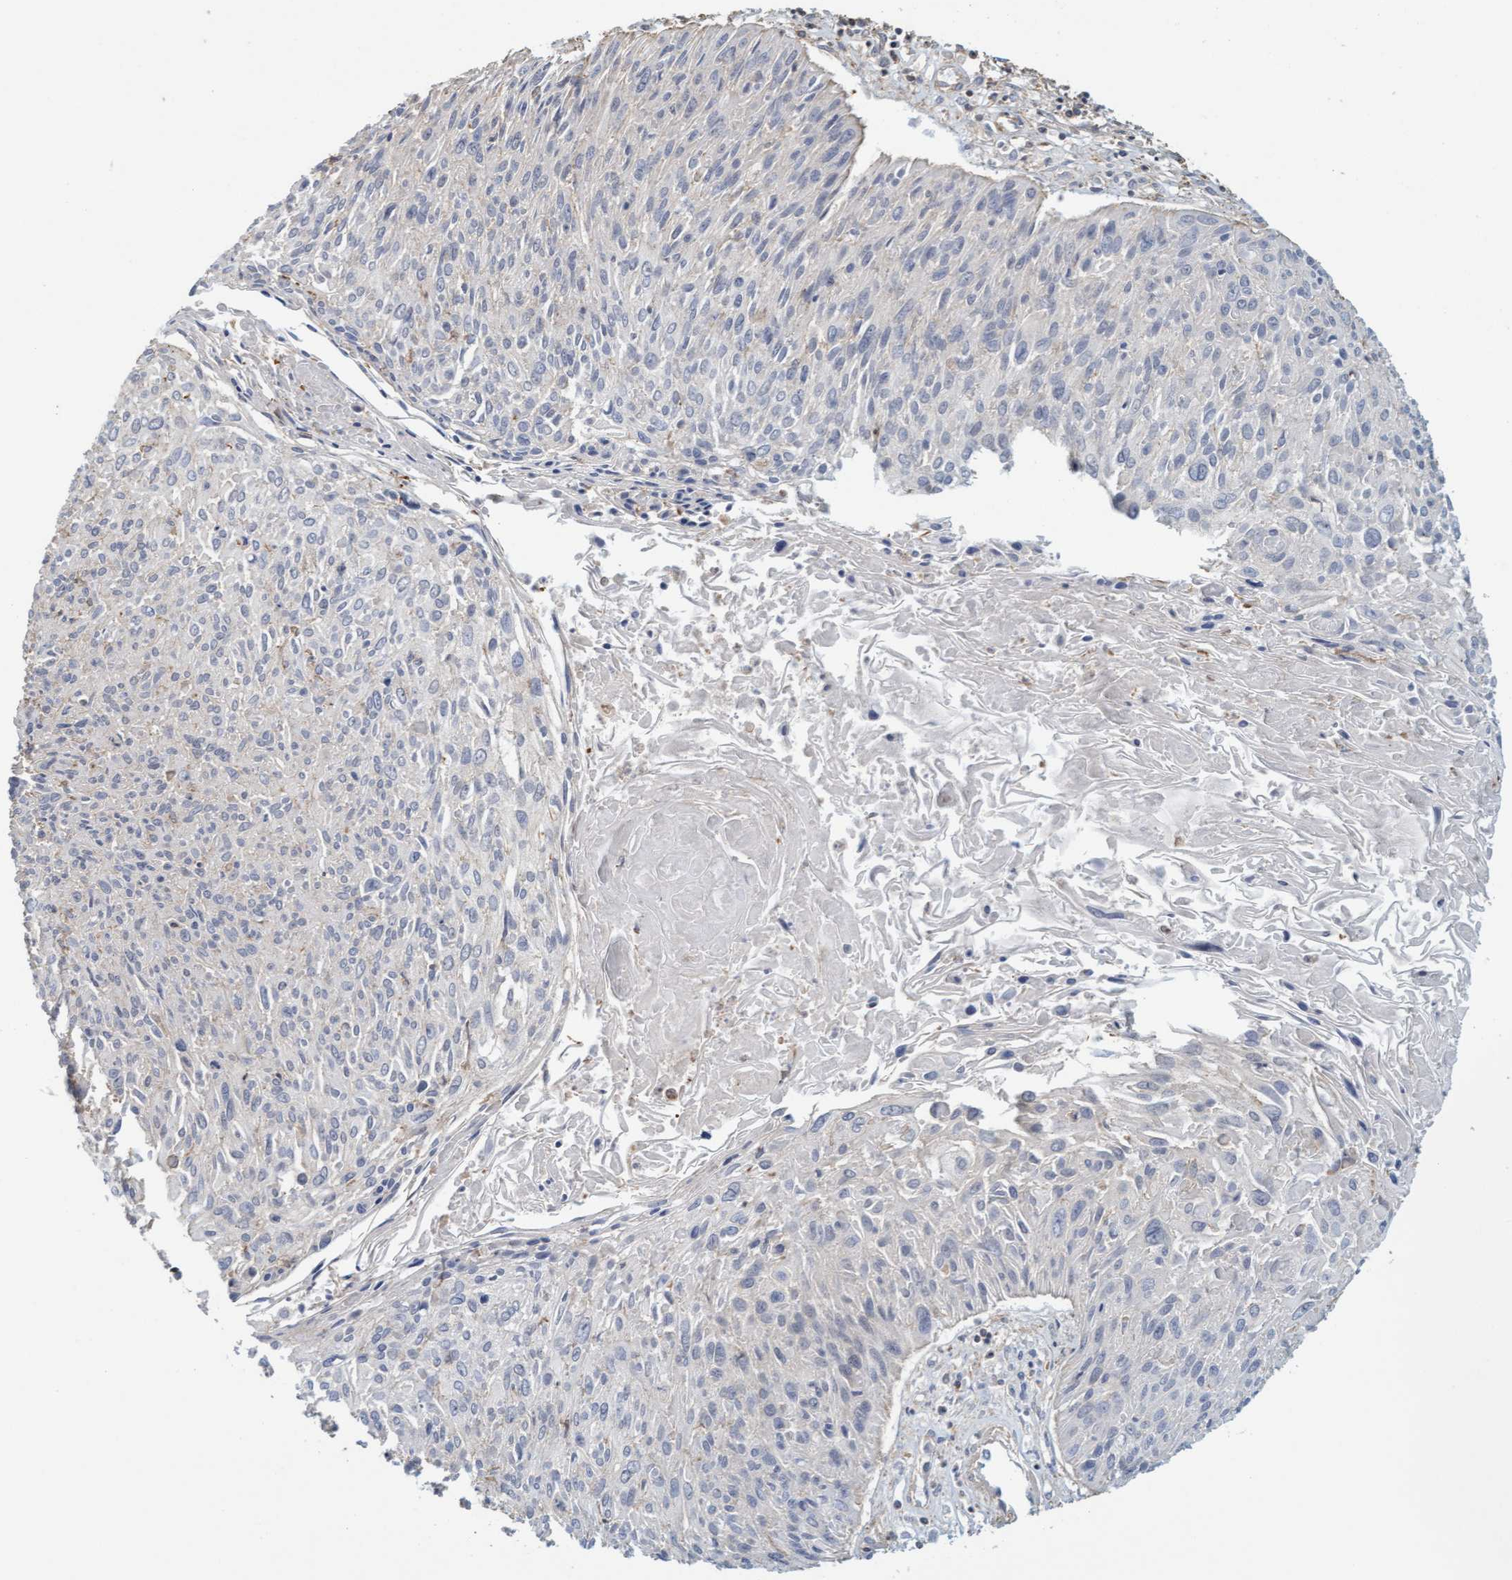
{"staining": {"intensity": "weak", "quantity": "<25%", "location": "cytoplasmic/membranous"}, "tissue": "cervical cancer", "cell_type": "Tumor cells", "image_type": "cancer", "snomed": [{"axis": "morphology", "description": "Squamous cell carcinoma, NOS"}, {"axis": "topography", "description": "Cervix"}], "caption": "A high-resolution micrograph shows IHC staining of squamous cell carcinoma (cervical), which demonstrates no significant staining in tumor cells. (DAB immunohistochemistry (IHC), high magnification).", "gene": "FXR2", "patient": {"sex": "female", "age": 51}}